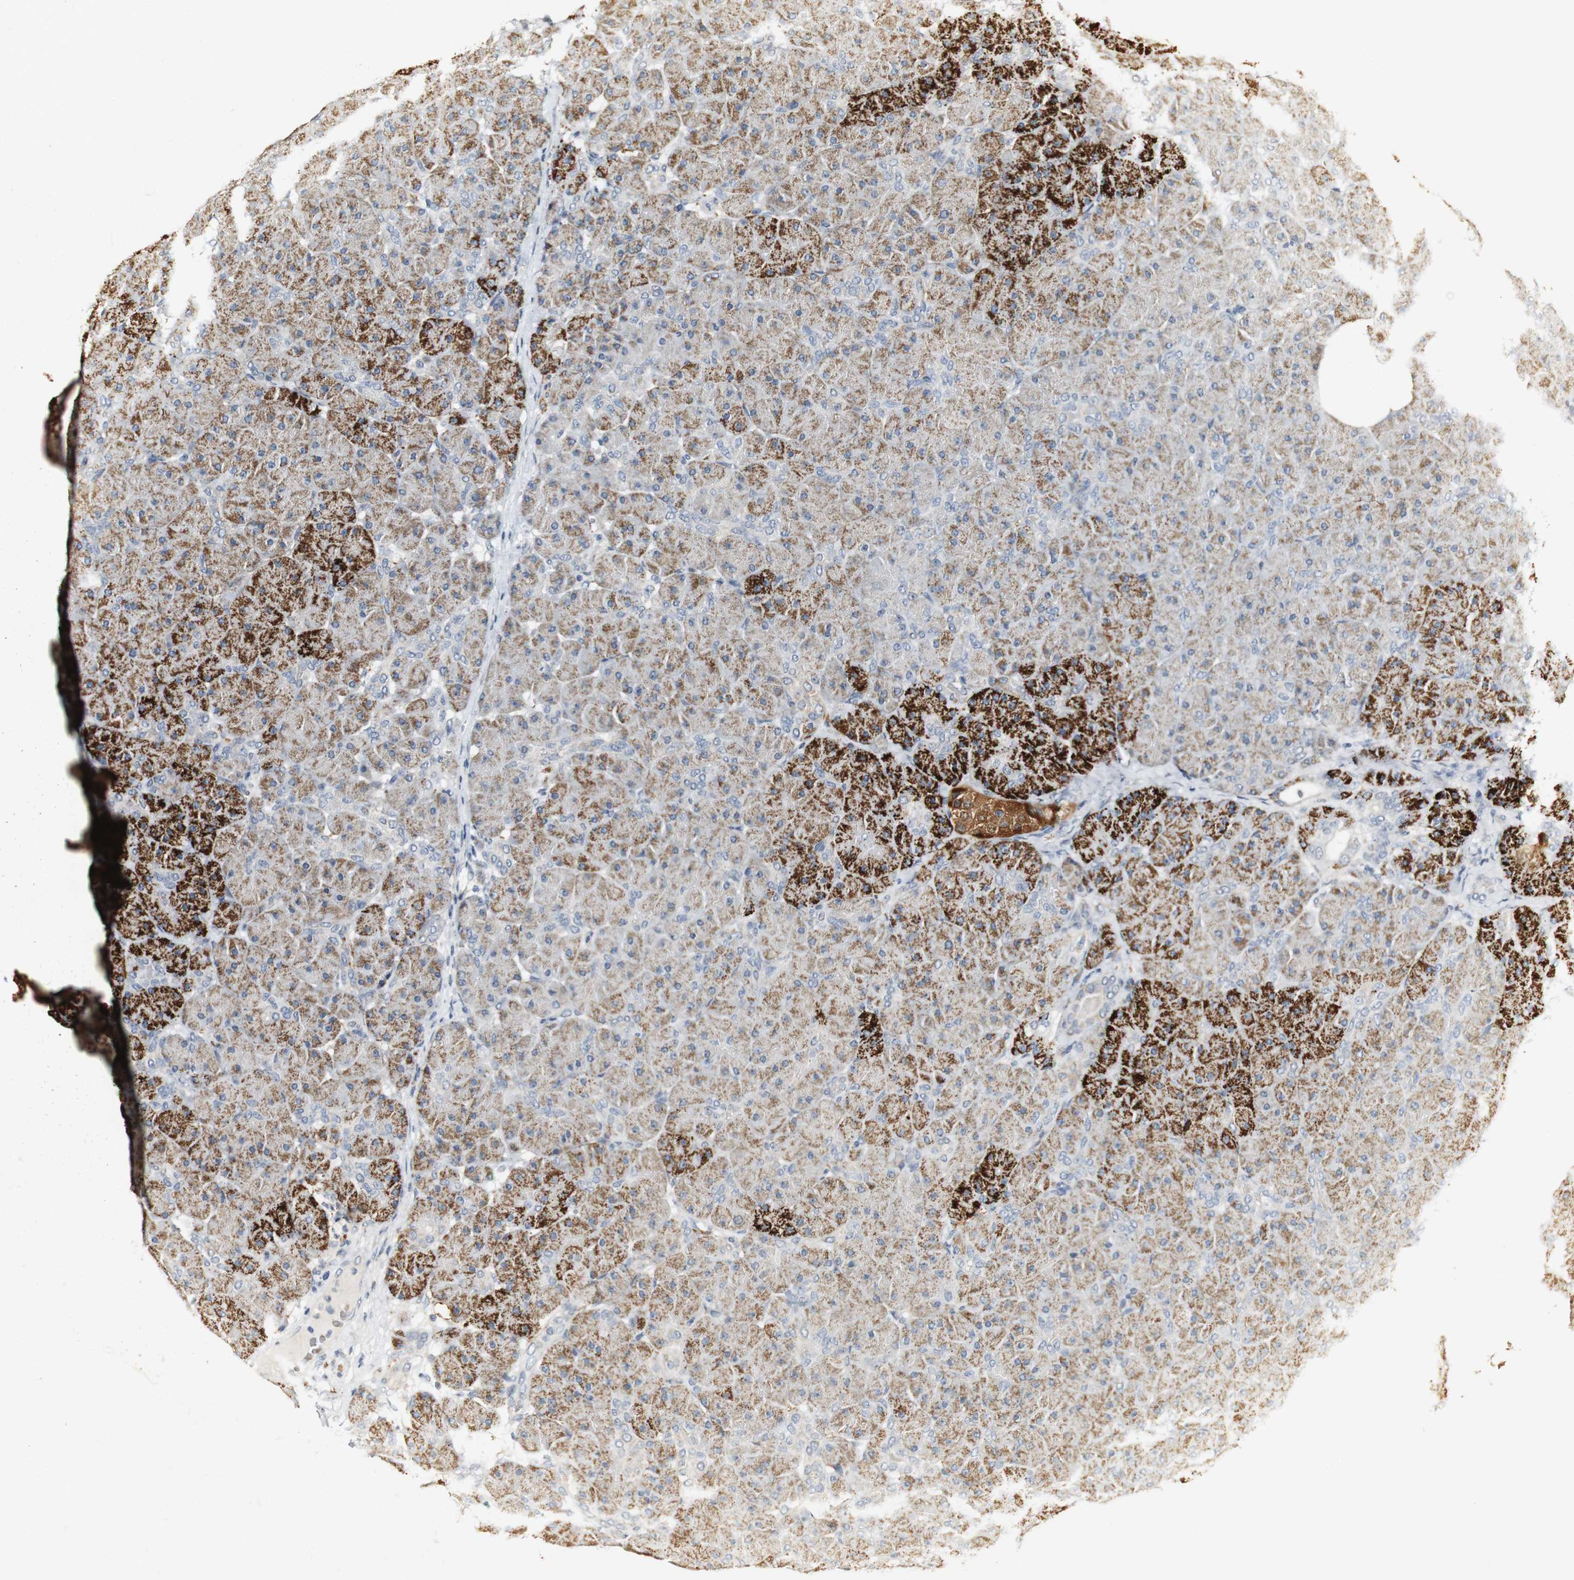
{"staining": {"intensity": "strong", "quantity": ">75%", "location": "cytoplasmic/membranous"}, "tissue": "pancreas", "cell_type": "Exocrine glandular cells", "image_type": "normal", "snomed": [{"axis": "morphology", "description": "Normal tissue, NOS"}, {"axis": "topography", "description": "Pancreas"}], "caption": "Brown immunohistochemical staining in unremarkable pancreas reveals strong cytoplasmic/membranous staining in approximately >75% of exocrine glandular cells. (IHC, brightfield microscopy, high magnification).", "gene": "SYT7", "patient": {"sex": "male", "age": 66}}